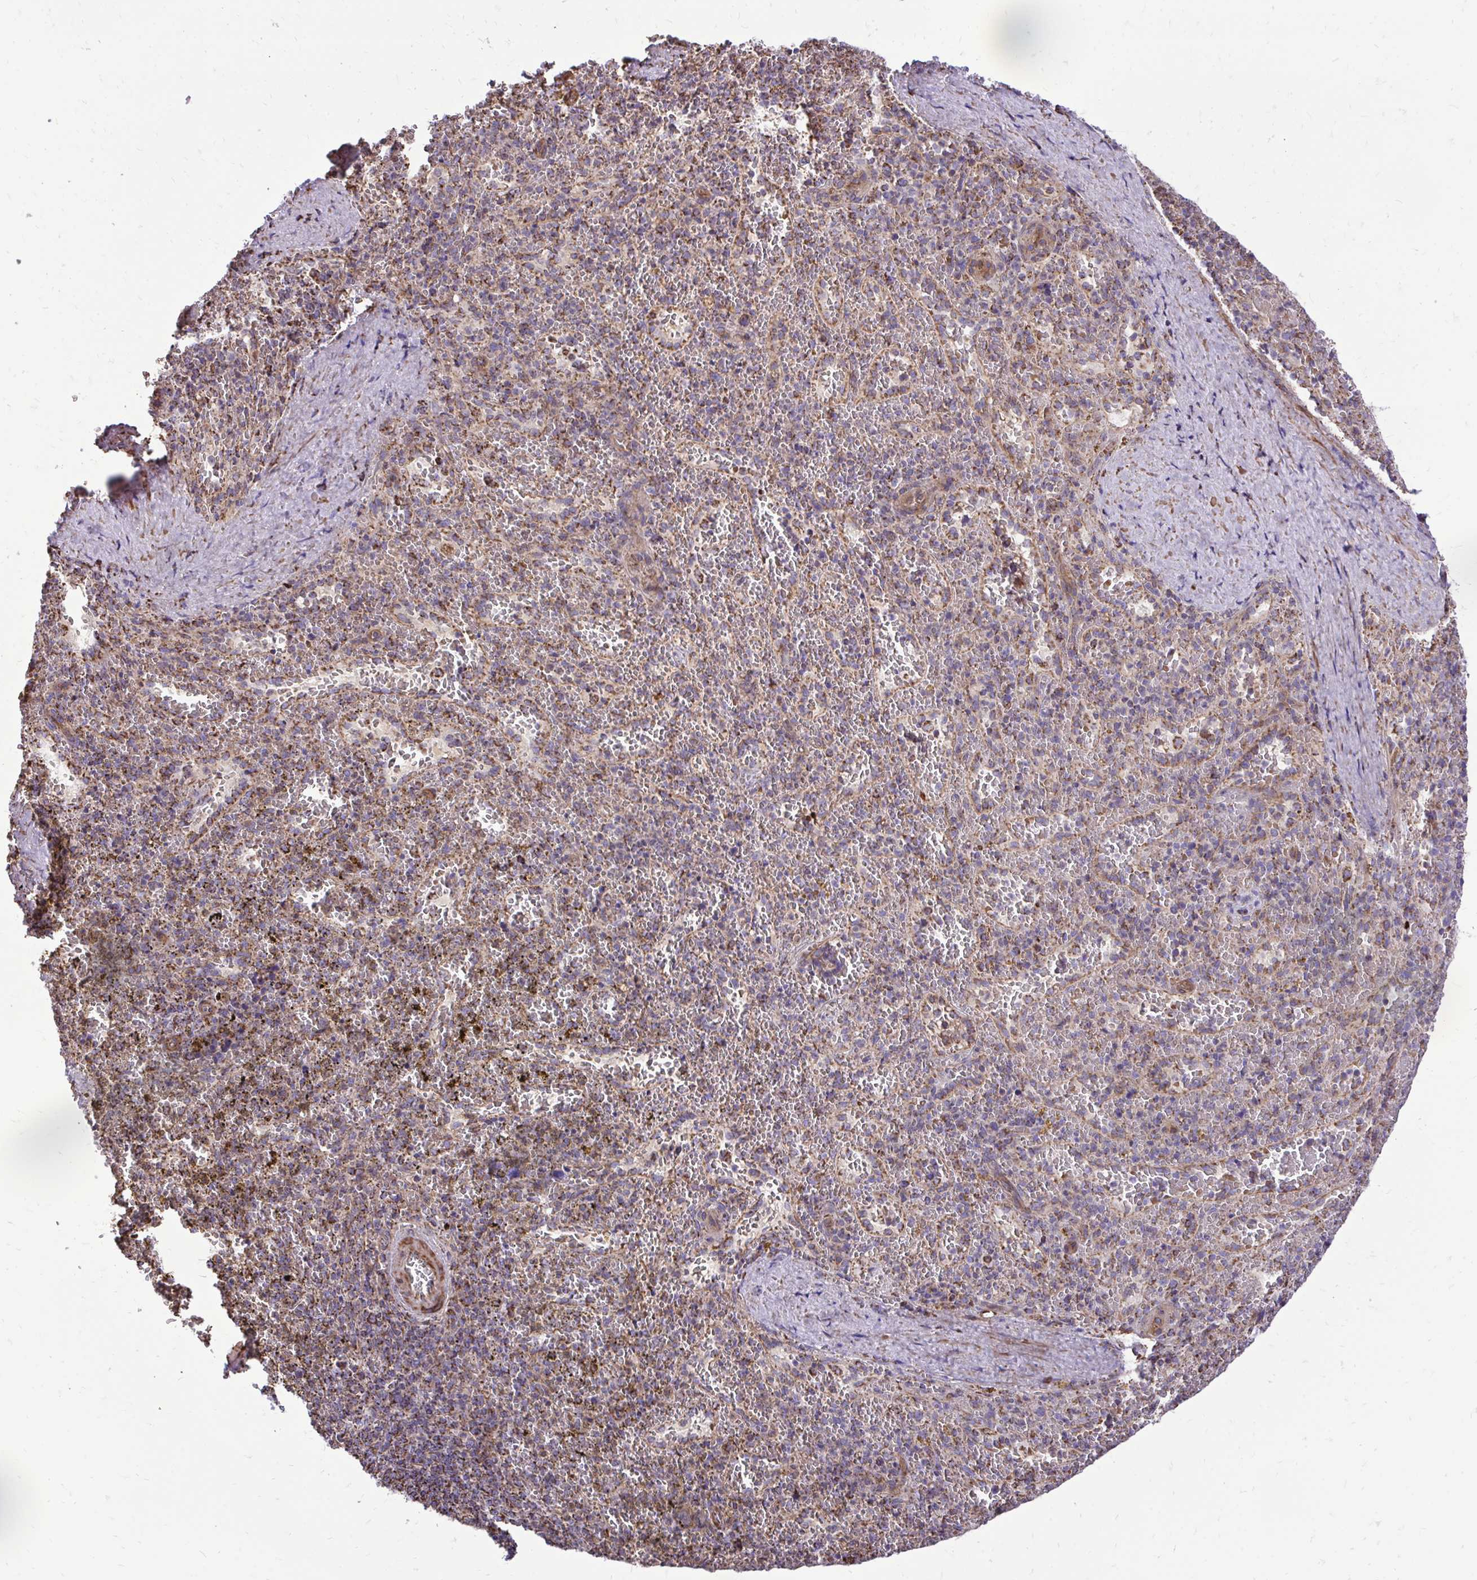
{"staining": {"intensity": "moderate", "quantity": "25%-75%", "location": "cytoplasmic/membranous"}, "tissue": "spleen", "cell_type": "Cells in red pulp", "image_type": "normal", "snomed": [{"axis": "morphology", "description": "Normal tissue, NOS"}, {"axis": "topography", "description": "Spleen"}], "caption": "Protein staining shows moderate cytoplasmic/membranous positivity in about 25%-75% of cells in red pulp in normal spleen.", "gene": "UBE2C", "patient": {"sex": "female", "age": 50}}